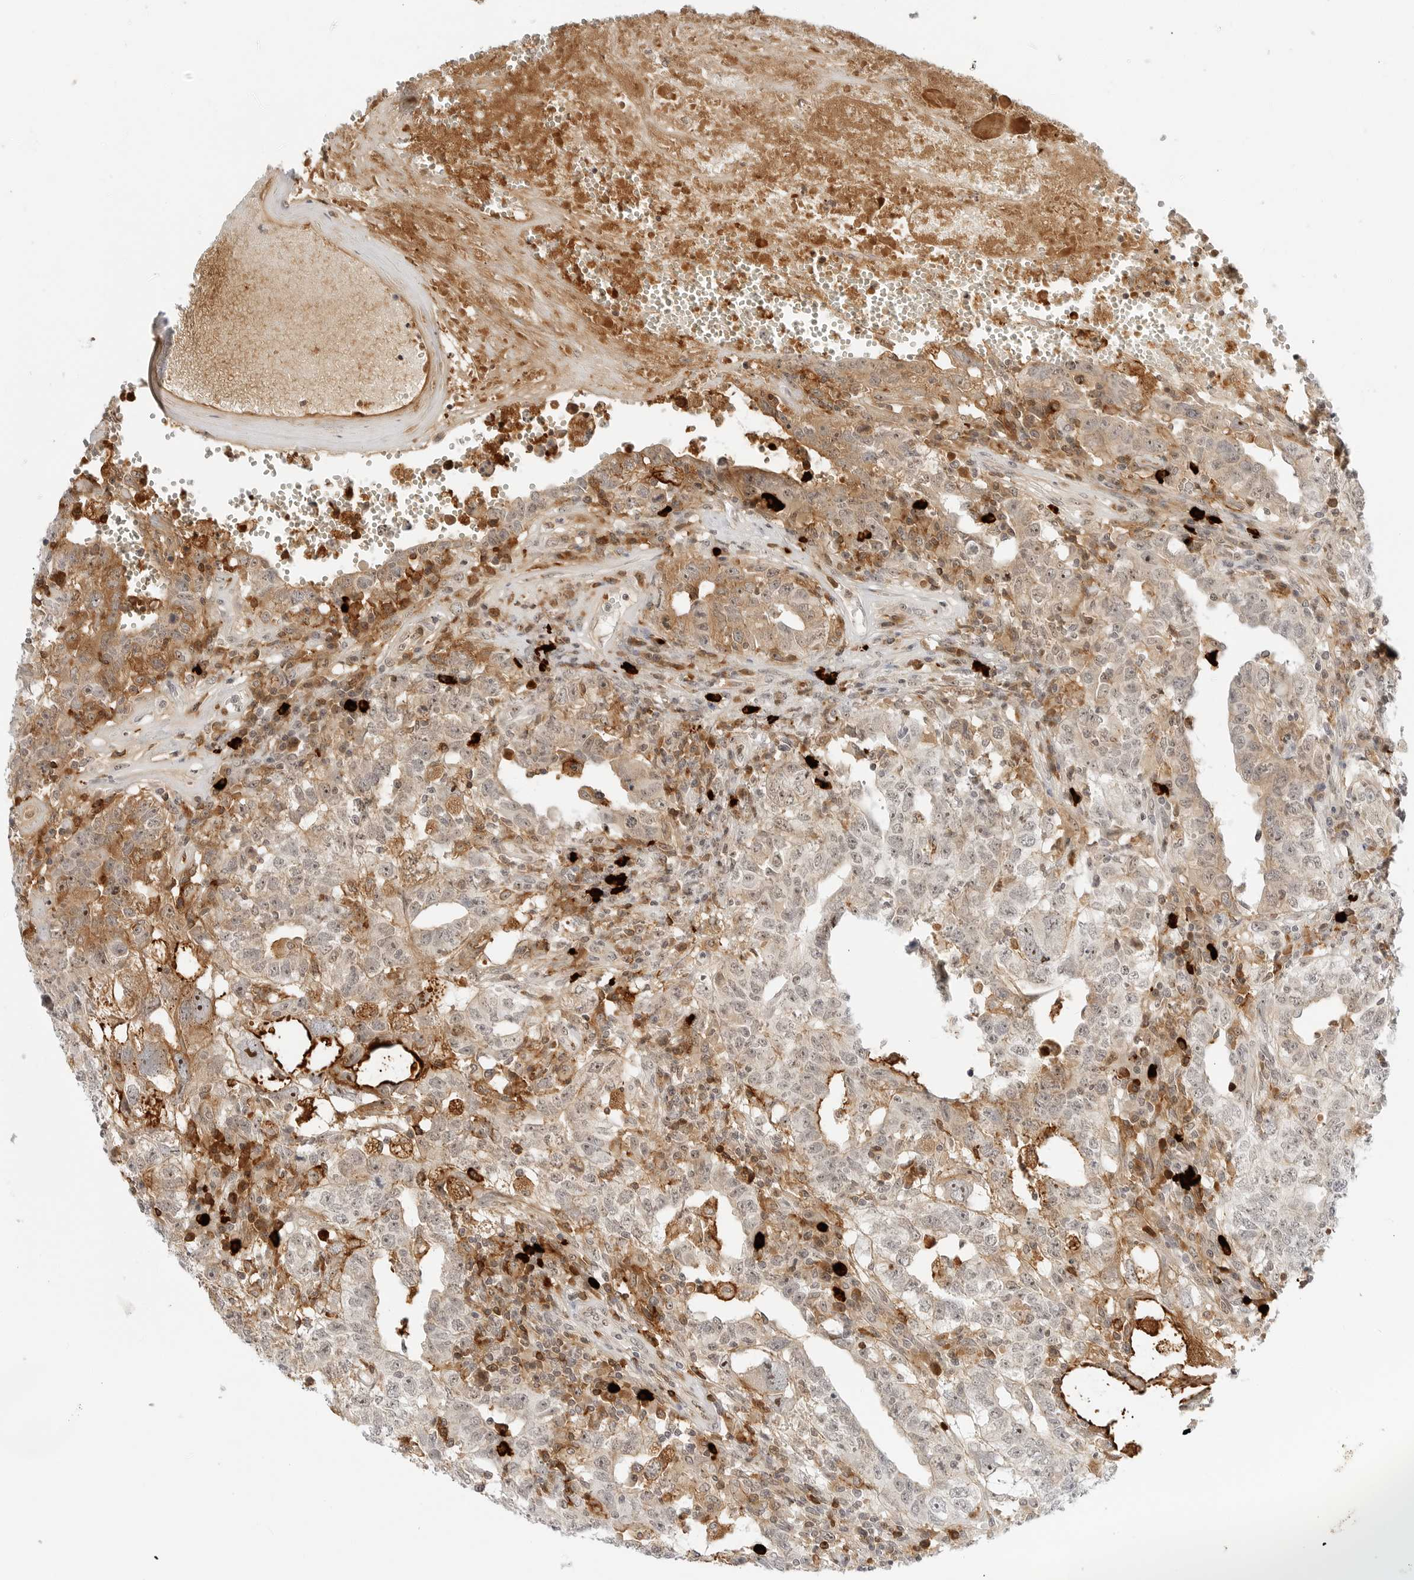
{"staining": {"intensity": "moderate", "quantity": ">75%", "location": "cytoplasmic/membranous,nuclear"}, "tissue": "testis cancer", "cell_type": "Tumor cells", "image_type": "cancer", "snomed": [{"axis": "morphology", "description": "Carcinoma, Embryonal, NOS"}, {"axis": "topography", "description": "Testis"}], "caption": "Immunohistochemical staining of testis cancer (embryonal carcinoma) reveals medium levels of moderate cytoplasmic/membranous and nuclear protein staining in approximately >75% of tumor cells.", "gene": "HIPK3", "patient": {"sex": "male", "age": 26}}